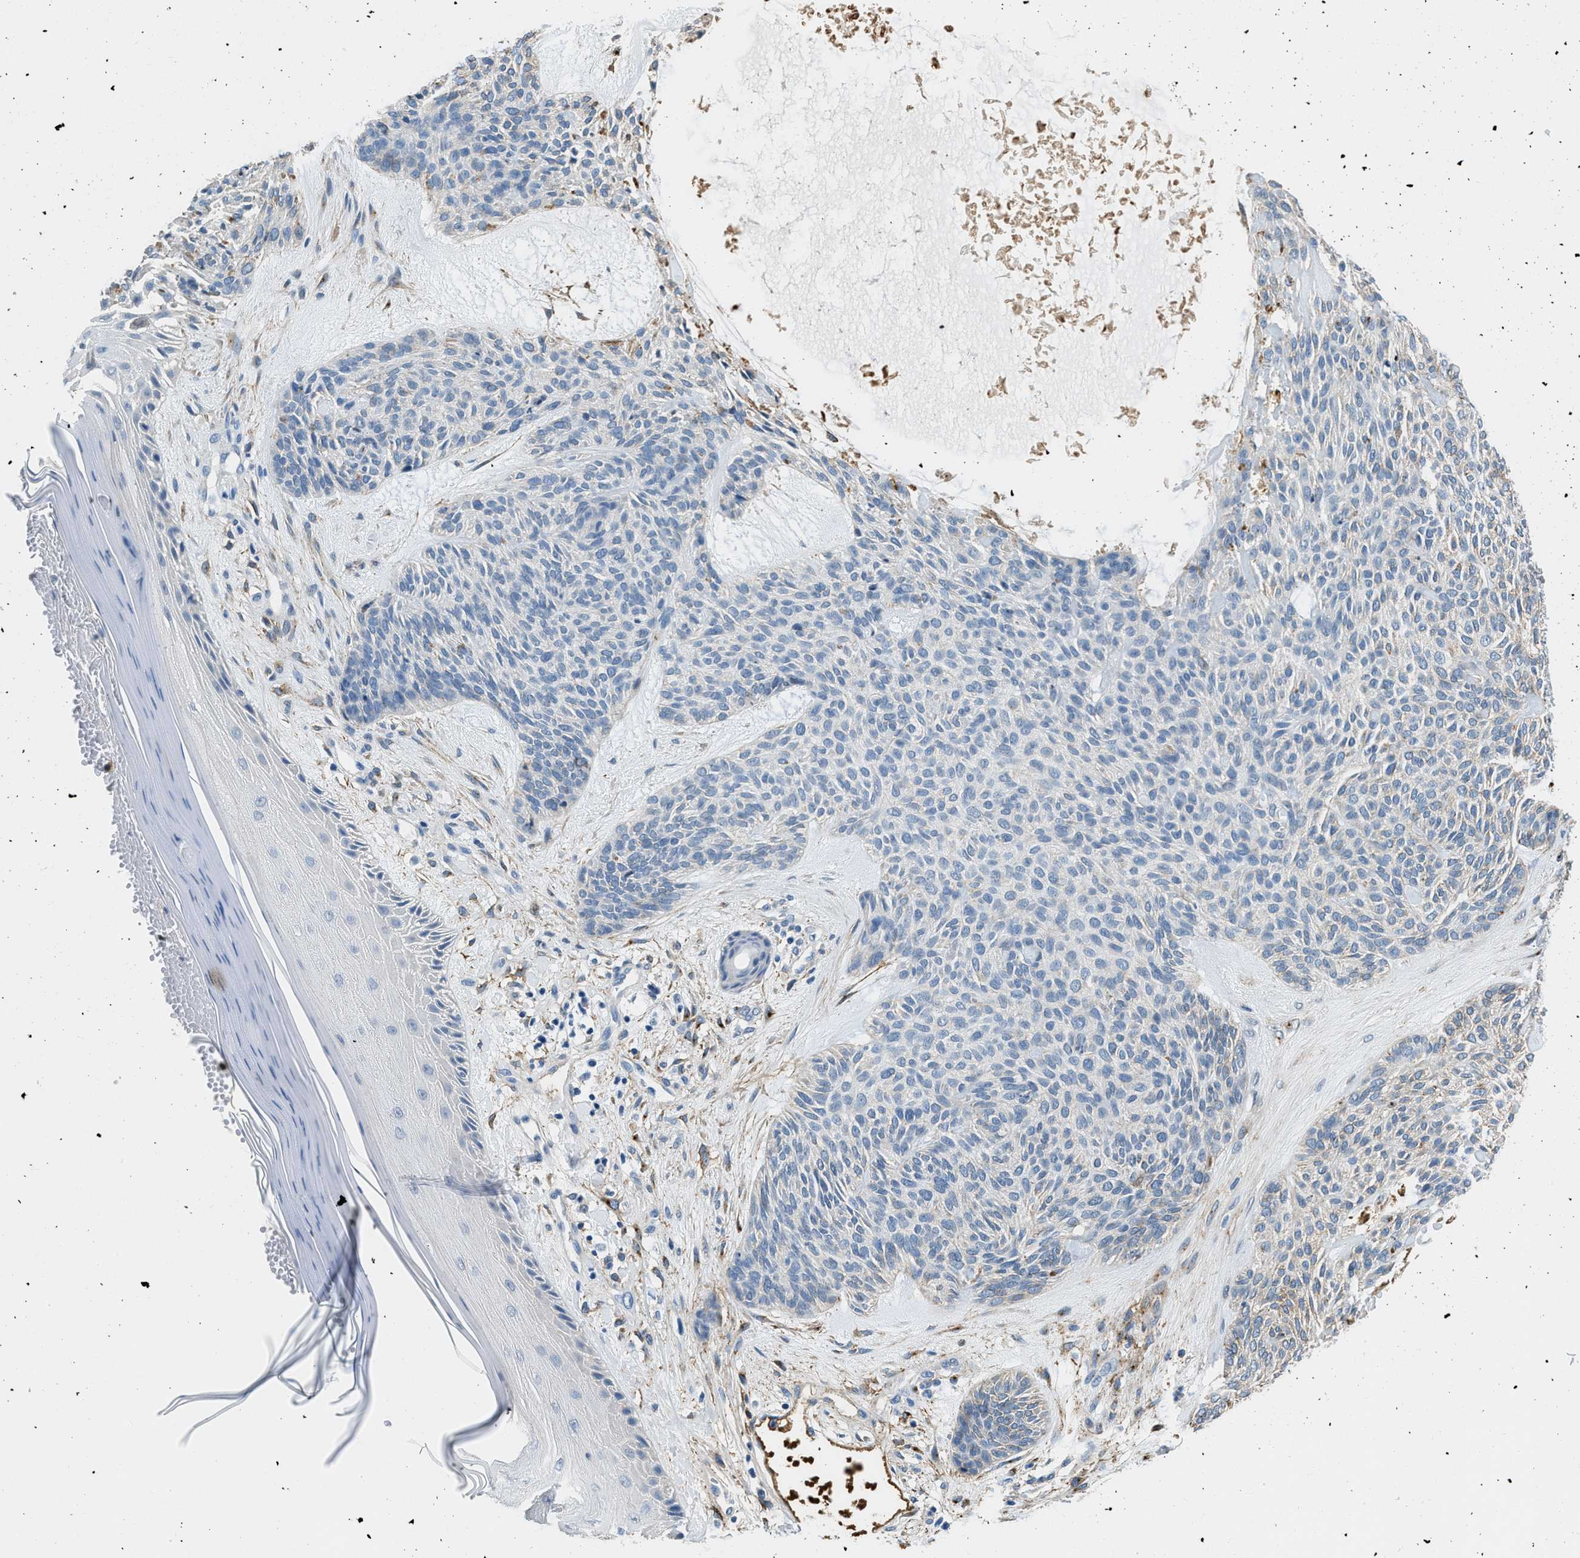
{"staining": {"intensity": "negative", "quantity": "none", "location": "none"}, "tissue": "skin cancer", "cell_type": "Tumor cells", "image_type": "cancer", "snomed": [{"axis": "morphology", "description": "Basal cell carcinoma"}, {"axis": "topography", "description": "Skin"}], "caption": "Immunohistochemical staining of skin basal cell carcinoma demonstrates no significant expression in tumor cells. Brightfield microscopy of immunohistochemistry (IHC) stained with DAB (brown) and hematoxylin (blue), captured at high magnification.", "gene": "LRP1", "patient": {"sex": "male", "age": 55}}